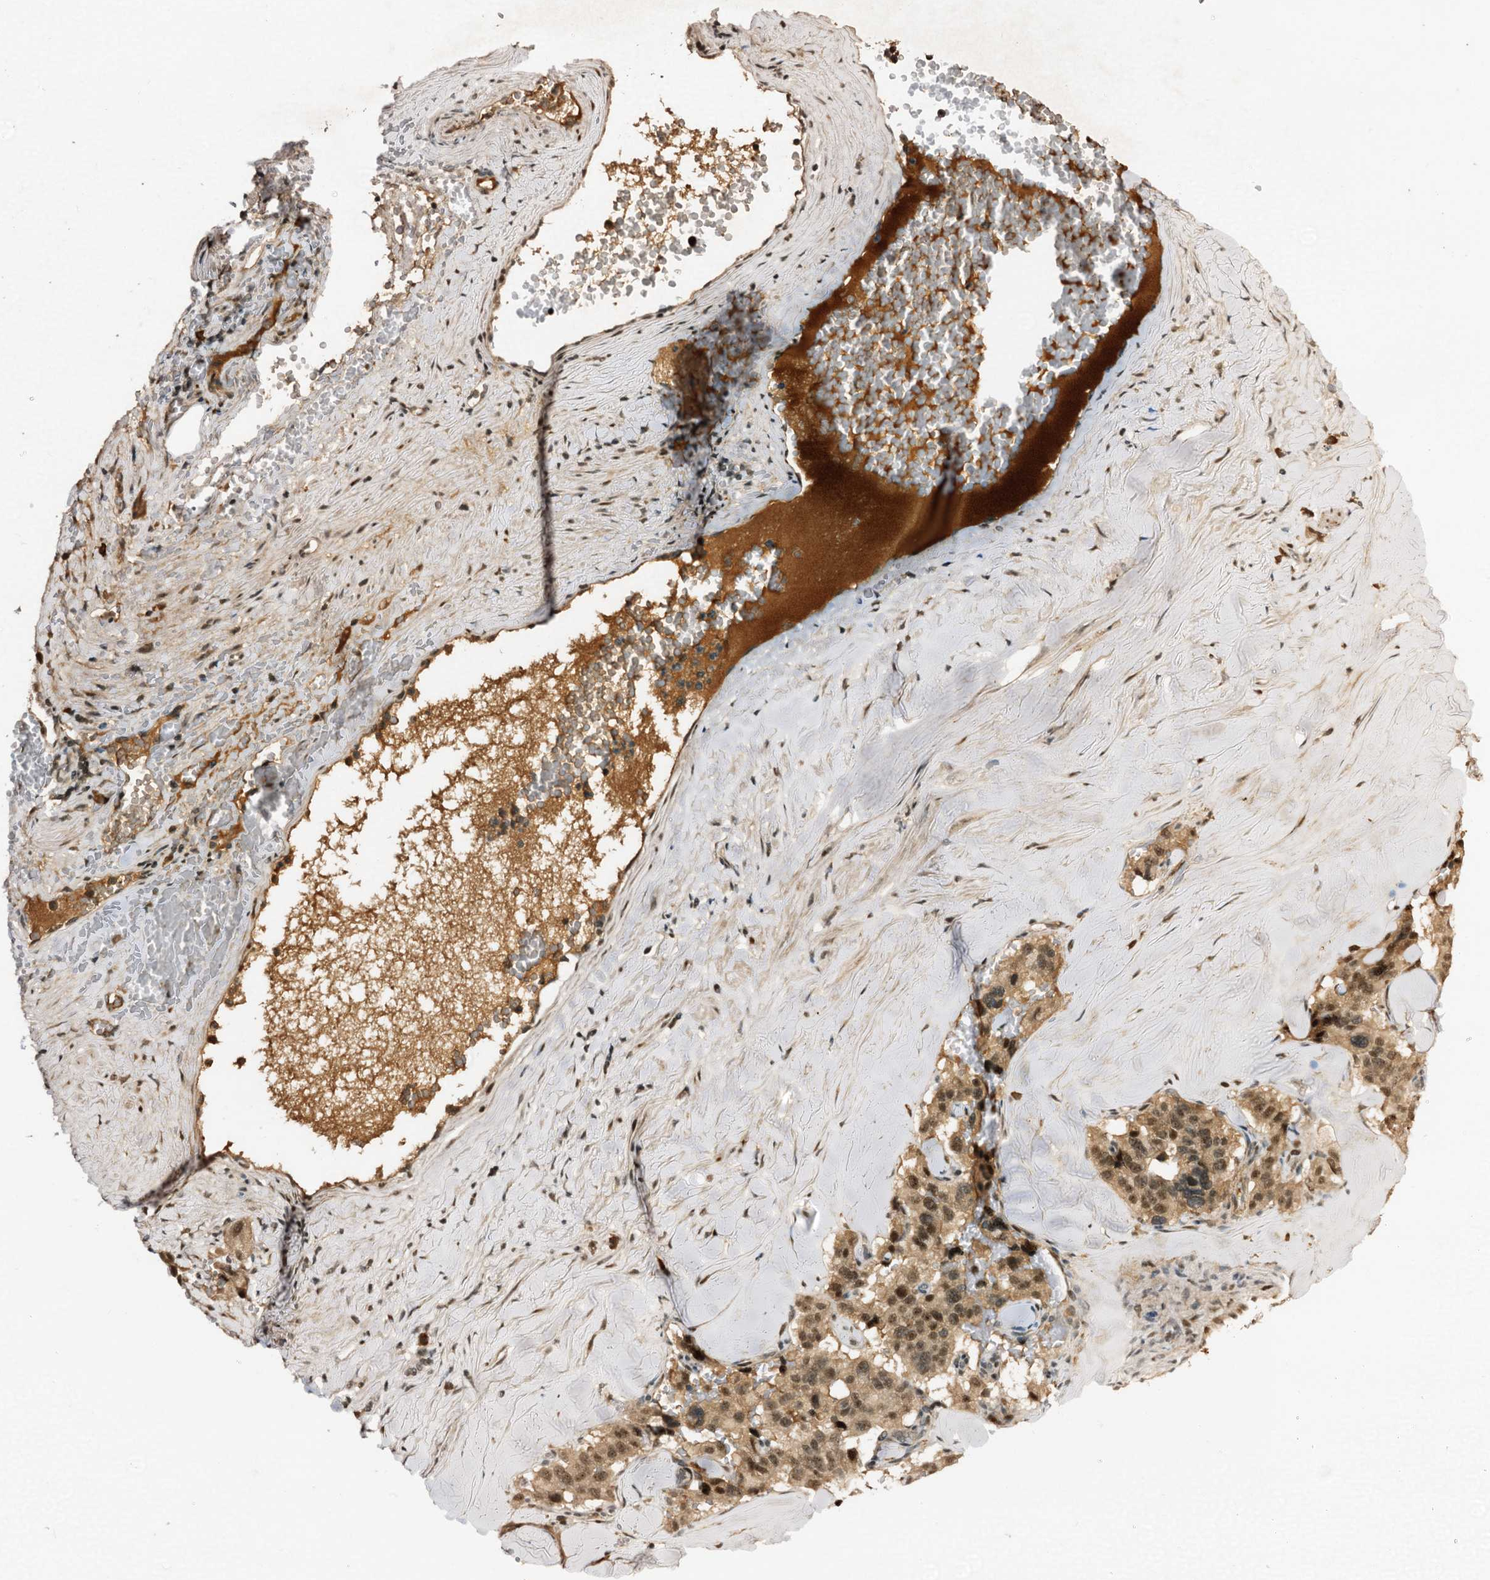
{"staining": {"intensity": "moderate", "quantity": ">75%", "location": "nuclear"}, "tissue": "pancreatic cancer", "cell_type": "Tumor cells", "image_type": "cancer", "snomed": [{"axis": "morphology", "description": "Adenocarcinoma, NOS"}, {"axis": "topography", "description": "Pancreas"}], "caption": "Moderate nuclear expression for a protein is identified in approximately >75% of tumor cells of adenocarcinoma (pancreatic) using immunohistochemistry.", "gene": "TRAPPC4", "patient": {"sex": "male", "age": 65}}